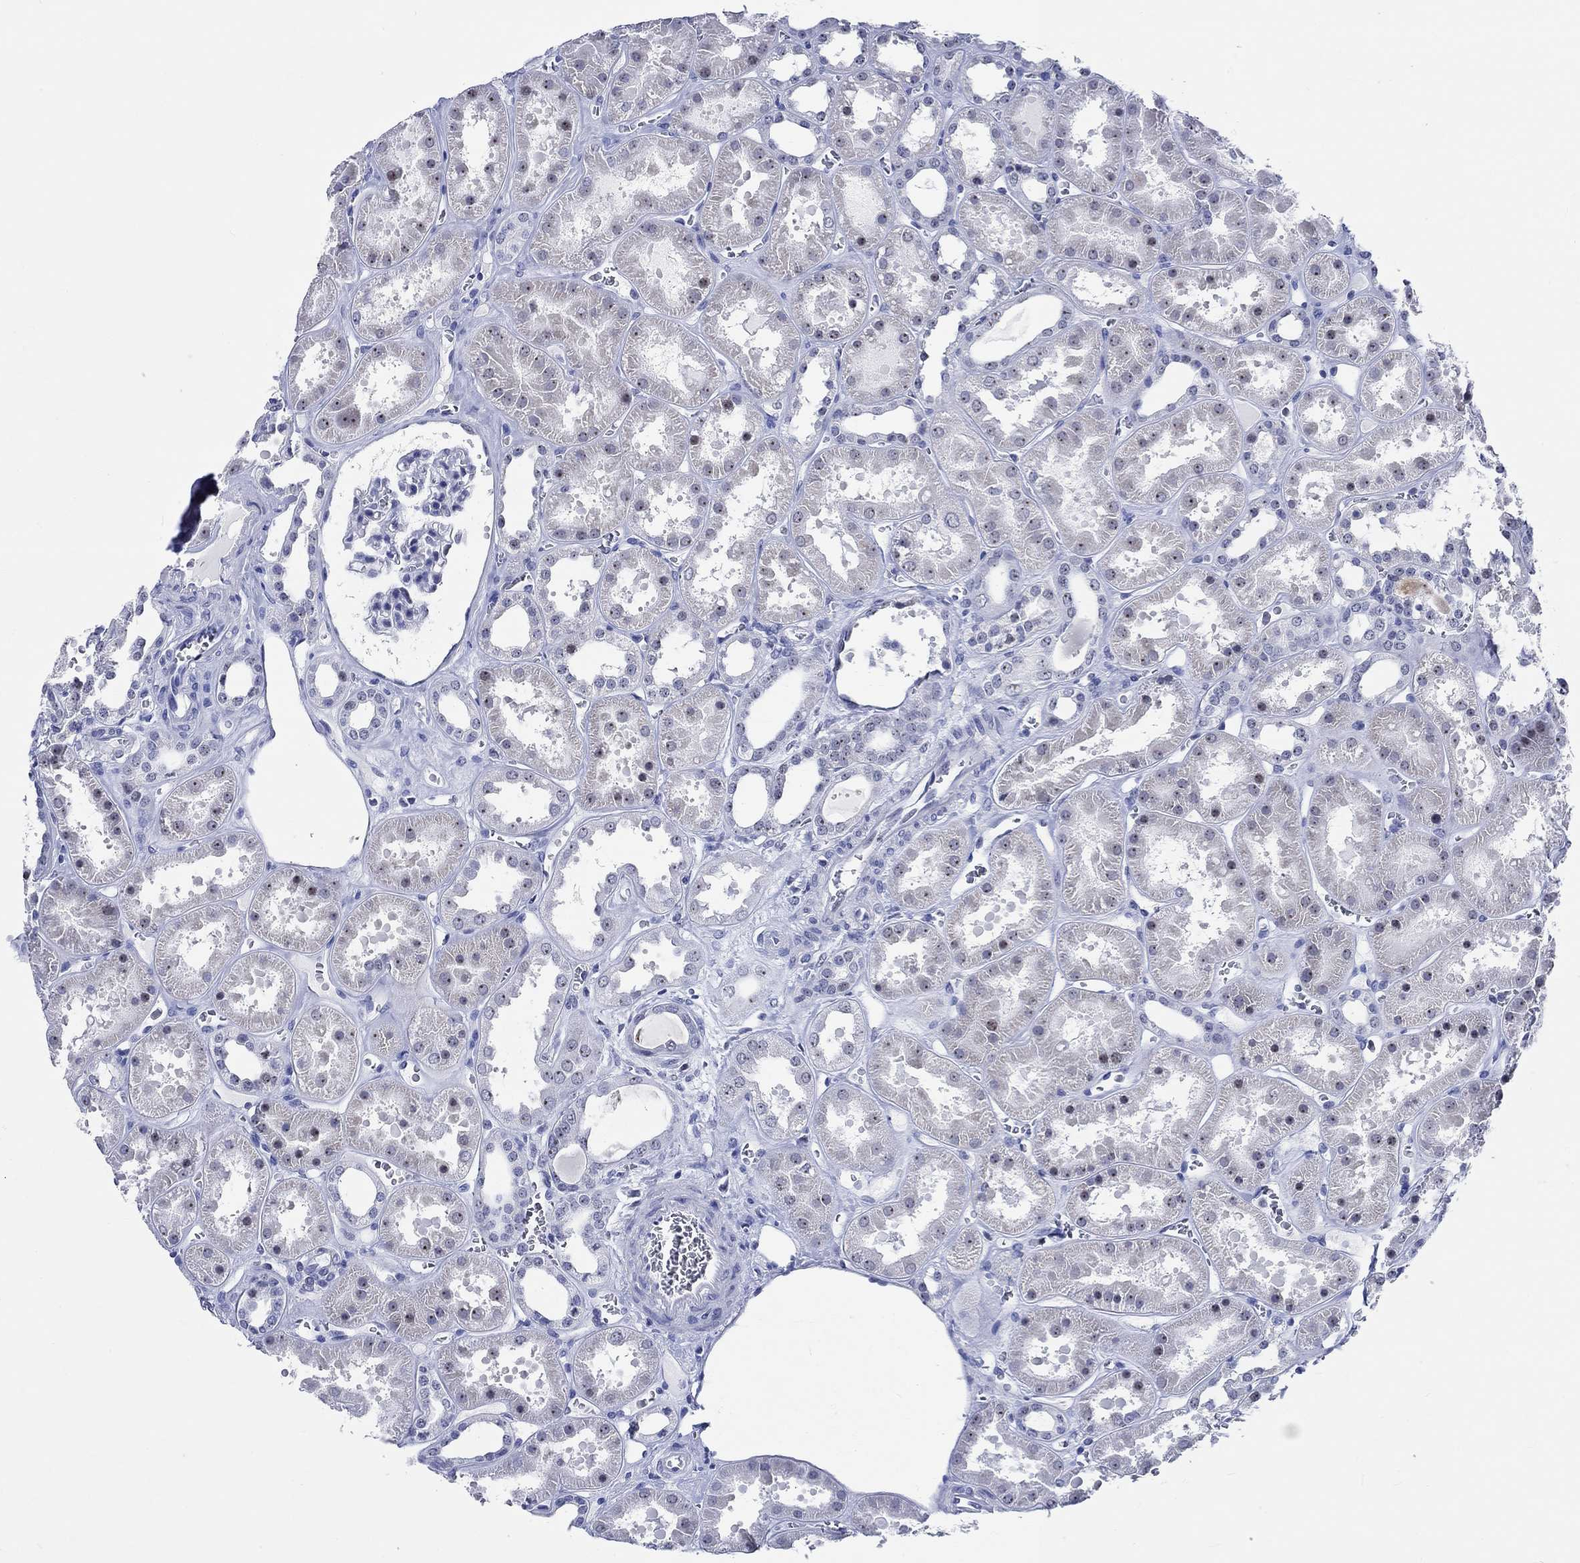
{"staining": {"intensity": "negative", "quantity": "none", "location": "none"}, "tissue": "kidney", "cell_type": "Cells in glomeruli", "image_type": "normal", "snomed": [{"axis": "morphology", "description": "Normal tissue, NOS"}, {"axis": "topography", "description": "Kidney"}], "caption": "A high-resolution histopathology image shows immunohistochemistry (IHC) staining of benign kidney, which demonstrates no significant staining in cells in glomeruli.", "gene": "ZNF446", "patient": {"sex": "female", "age": 41}}